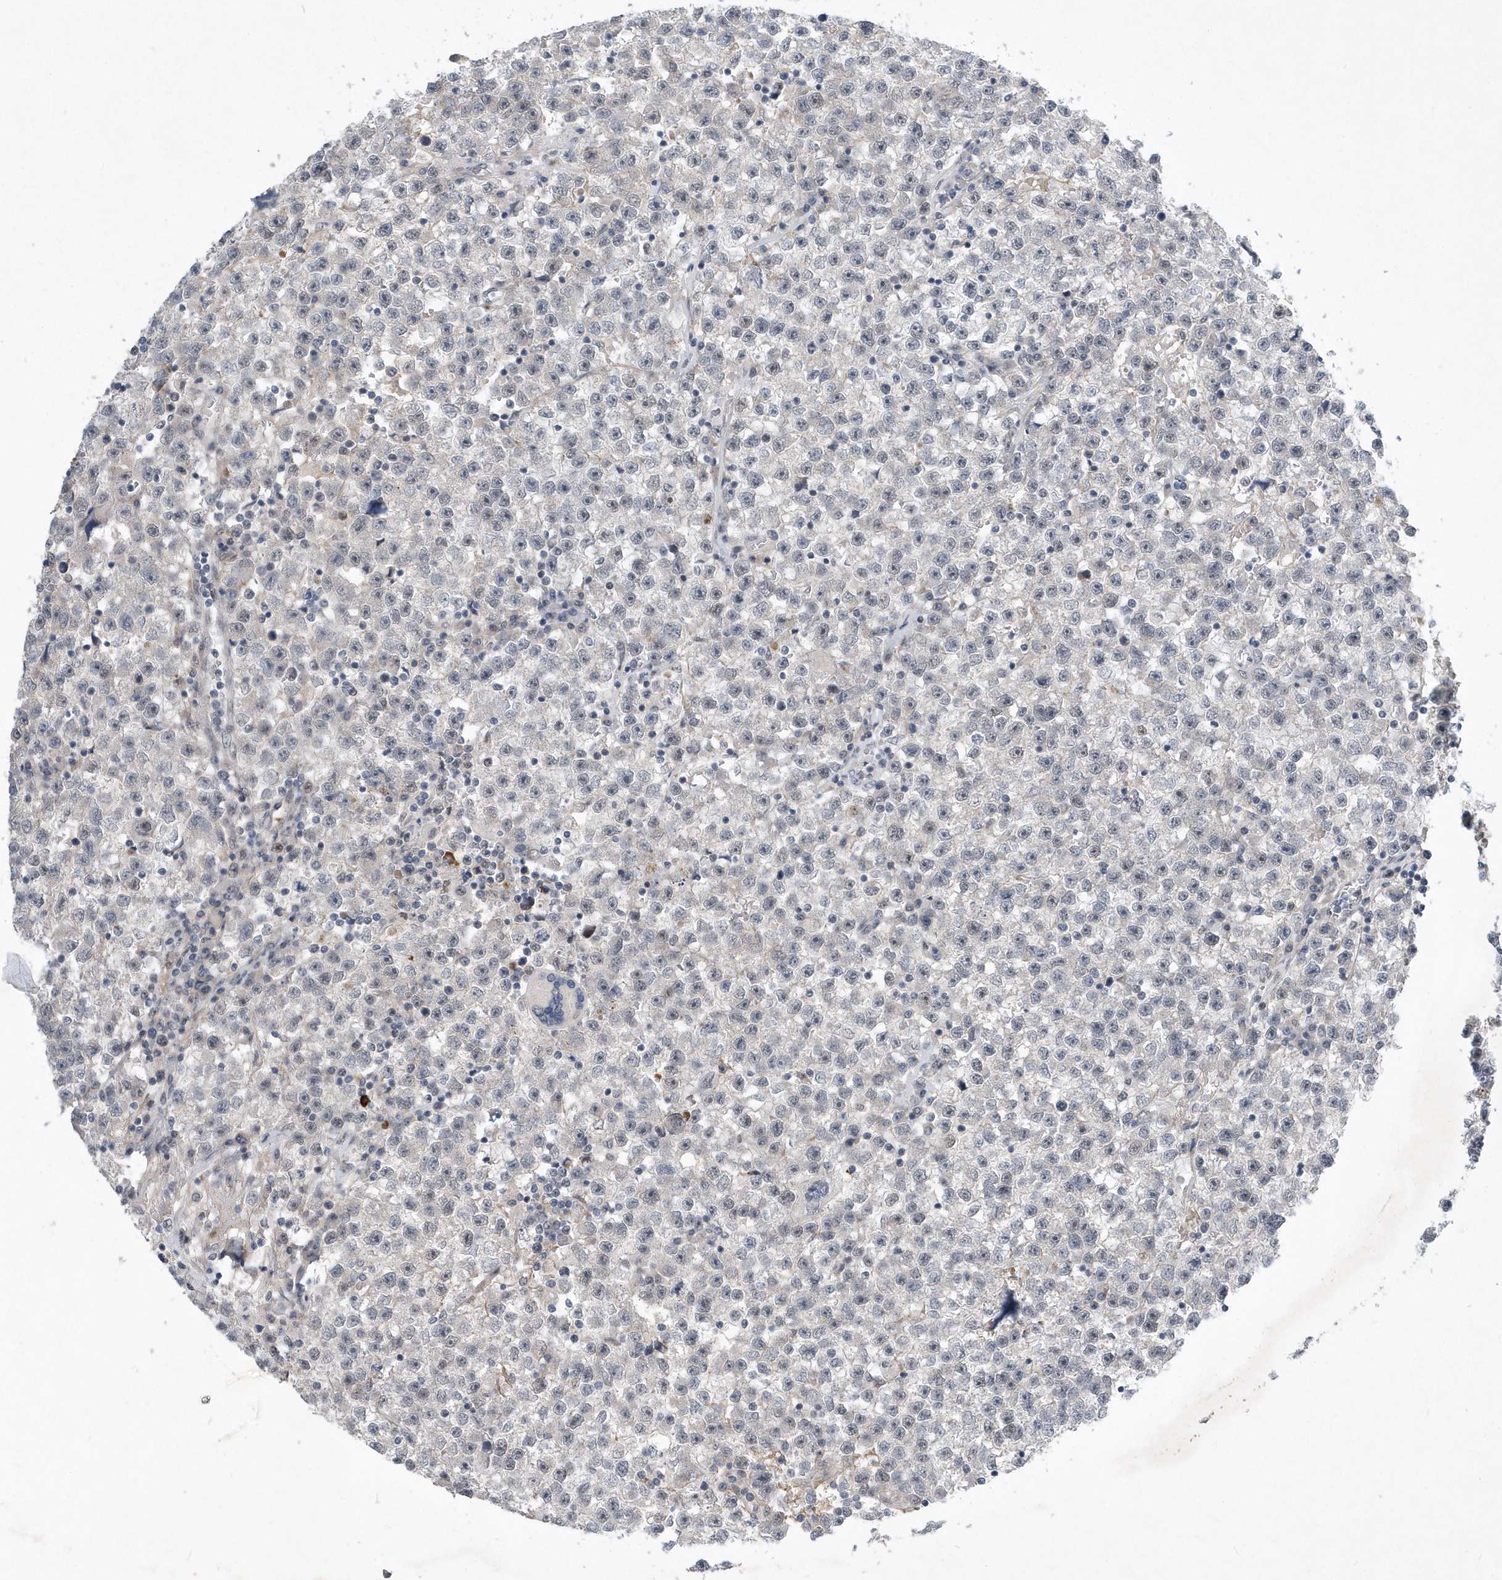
{"staining": {"intensity": "negative", "quantity": "none", "location": "none"}, "tissue": "testis cancer", "cell_type": "Tumor cells", "image_type": "cancer", "snomed": [{"axis": "morphology", "description": "Seminoma, NOS"}, {"axis": "topography", "description": "Testis"}], "caption": "Immunohistochemical staining of human seminoma (testis) exhibits no significant staining in tumor cells.", "gene": "FAM217A", "patient": {"sex": "male", "age": 22}}